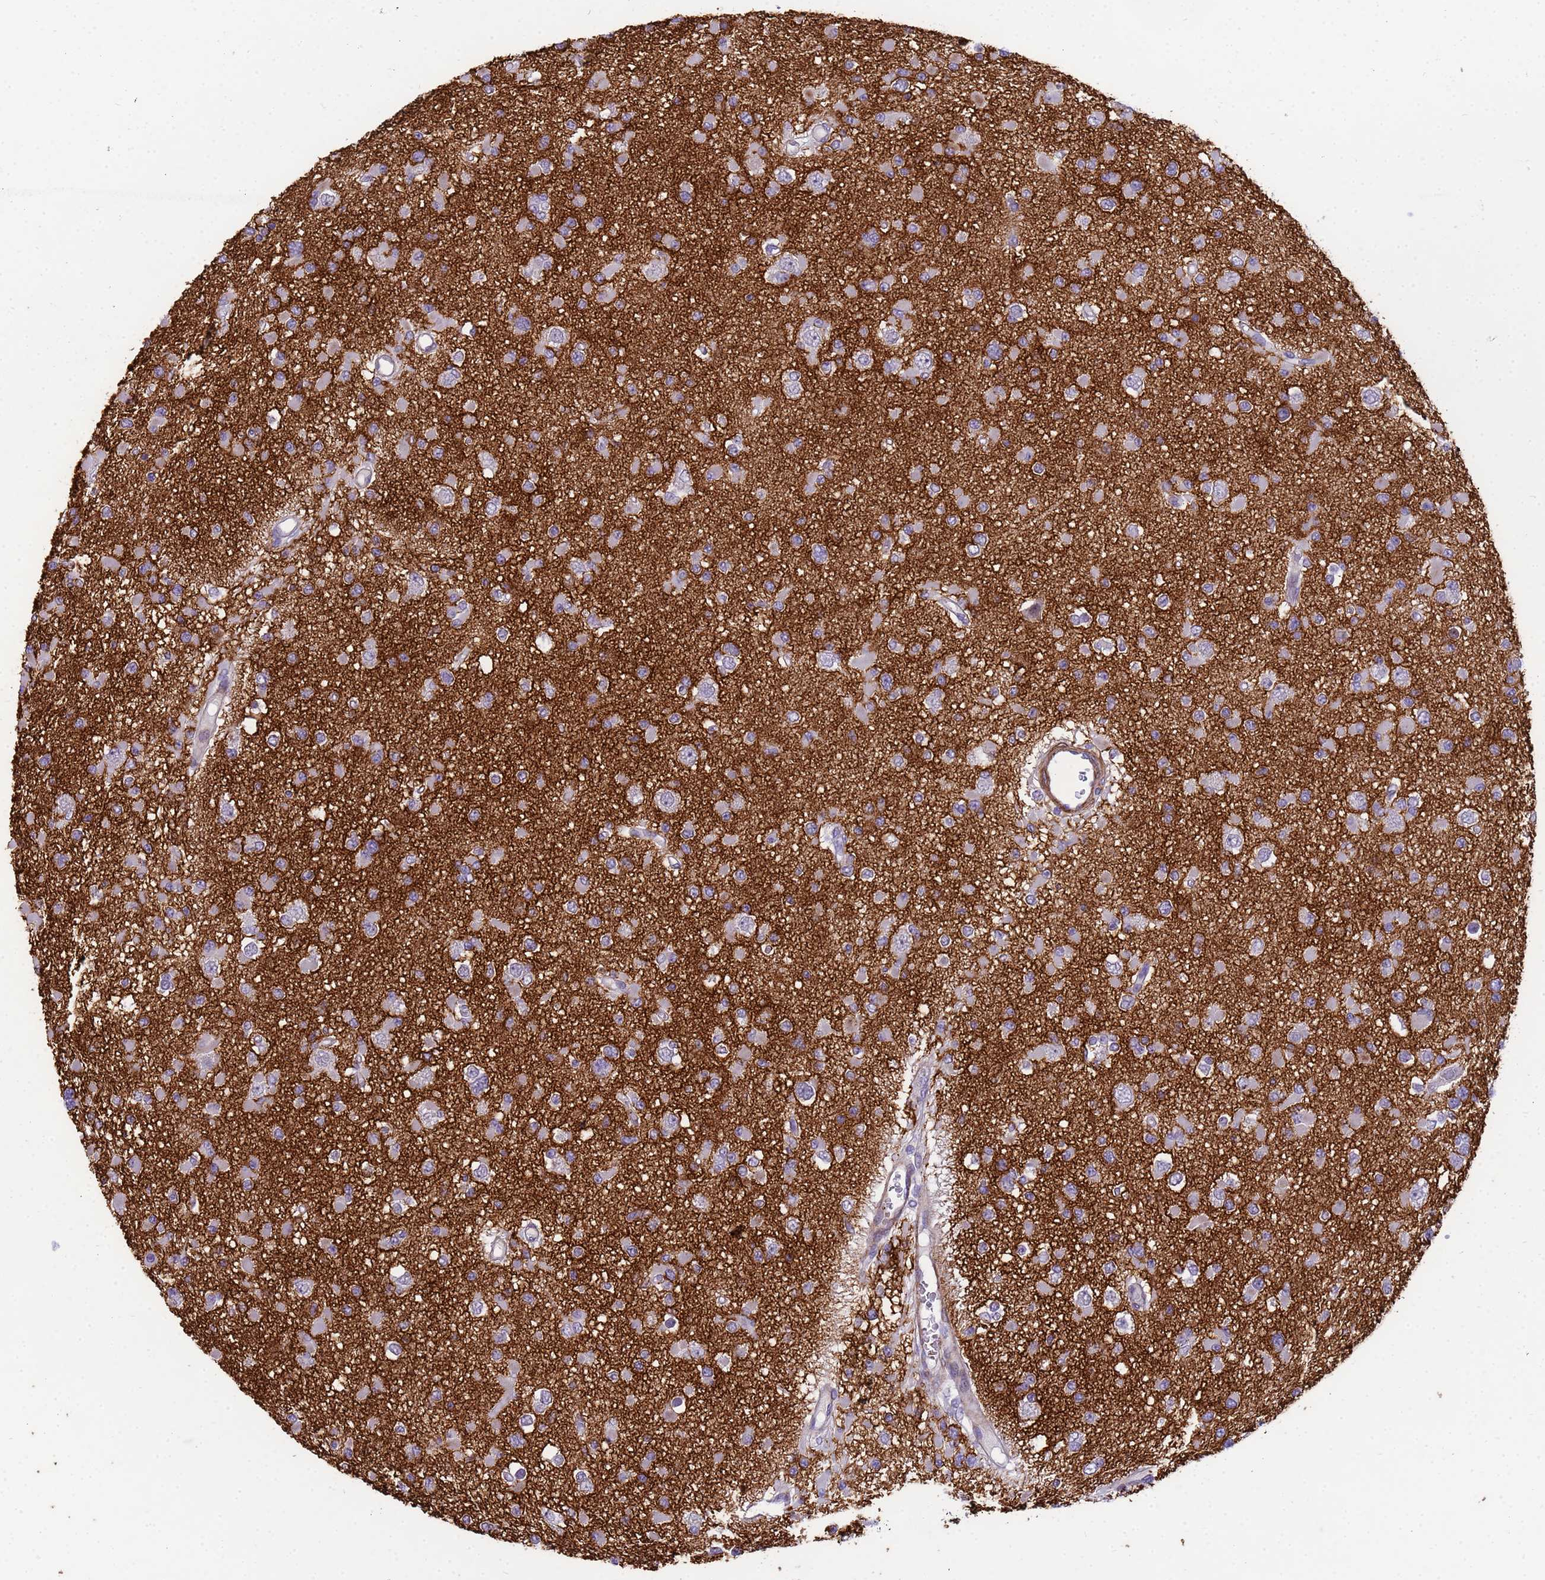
{"staining": {"intensity": "negative", "quantity": "none", "location": "none"}, "tissue": "glioma", "cell_type": "Tumor cells", "image_type": "cancer", "snomed": [{"axis": "morphology", "description": "Glioma, malignant, Low grade"}, {"axis": "topography", "description": "Brain"}], "caption": "An image of glioma stained for a protein displays no brown staining in tumor cells.", "gene": "P2RX7", "patient": {"sex": "female", "age": 22}}